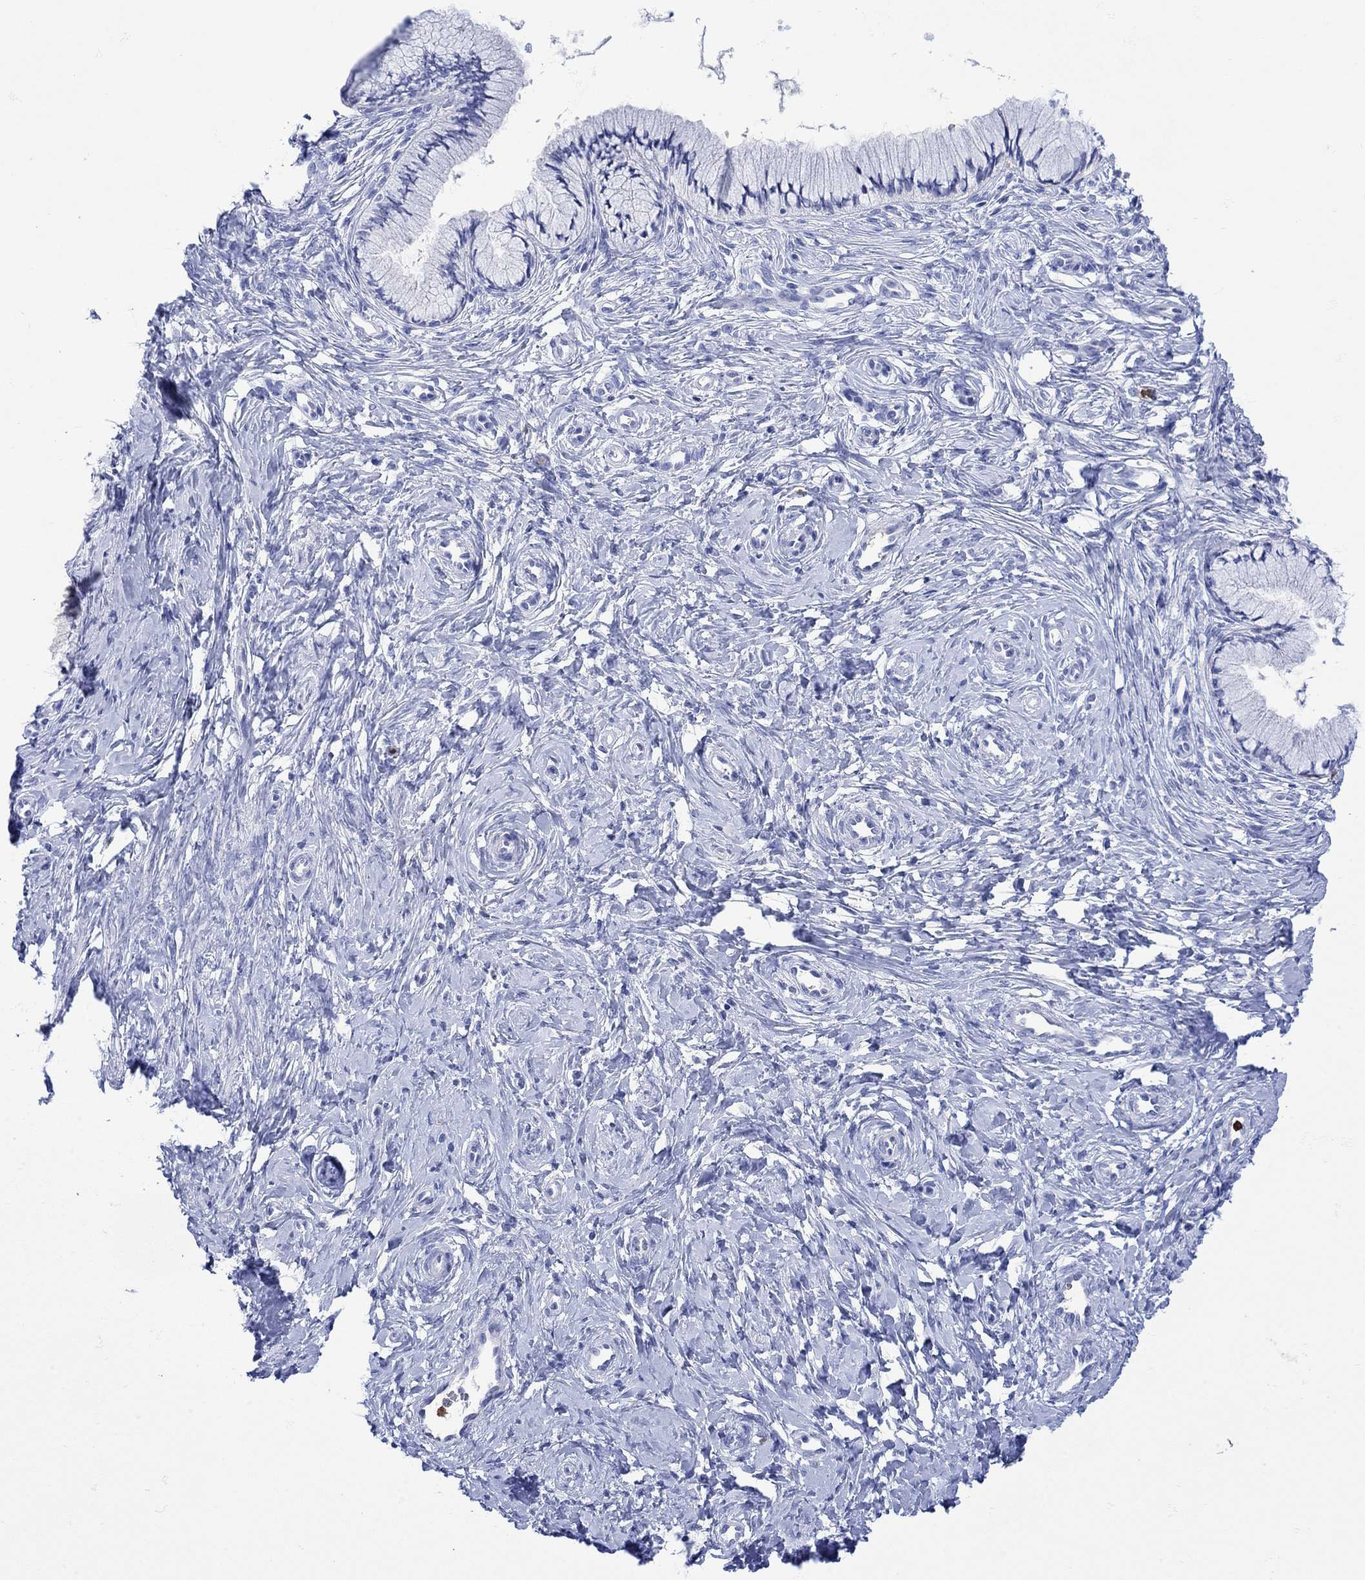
{"staining": {"intensity": "negative", "quantity": "none", "location": "none"}, "tissue": "cervix", "cell_type": "Glandular cells", "image_type": "normal", "snomed": [{"axis": "morphology", "description": "Normal tissue, NOS"}, {"axis": "topography", "description": "Cervix"}], "caption": "Immunohistochemistry (IHC) image of normal cervix: cervix stained with DAB (3,3'-diaminobenzidine) reveals no significant protein expression in glandular cells.", "gene": "LINGO3", "patient": {"sex": "female", "age": 37}}